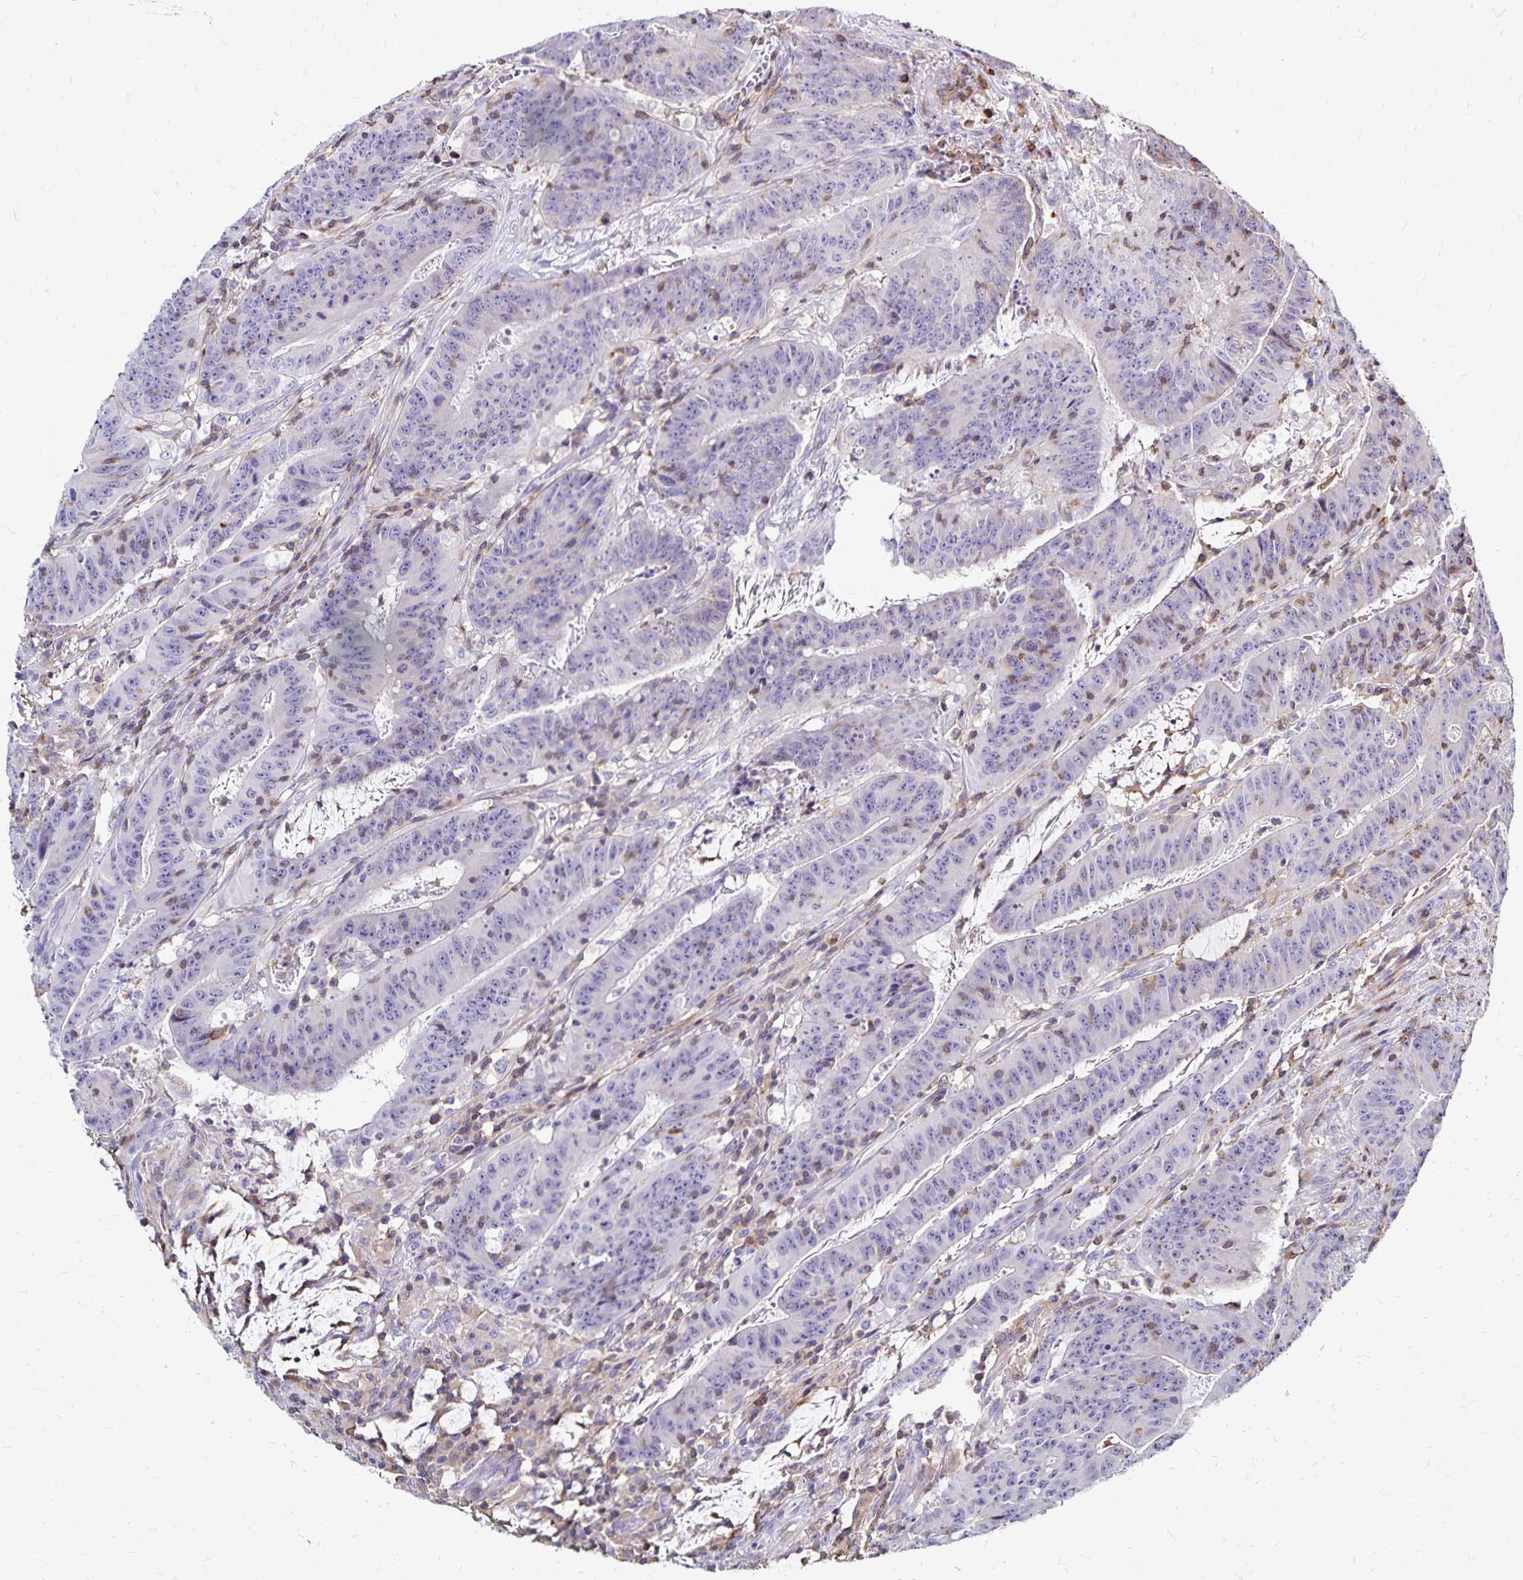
{"staining": {"intensity": "negative", "quantity": "none", "location": "none"}, "tissue": "colorectal cancer", "cell_type": "Tumor cells", "image_type": "cancer", "snomed": [{"axis": "morphology", "description": "Adenocarcinoma, NOS"}, {"axis": "topography", "description": "Colon"}], "caption": "There is no significant expression in tumor cells of adenocarcinoma (colorectal).", "gene": "NAGPA", "patient": {"sex": "male", "age": 33}}